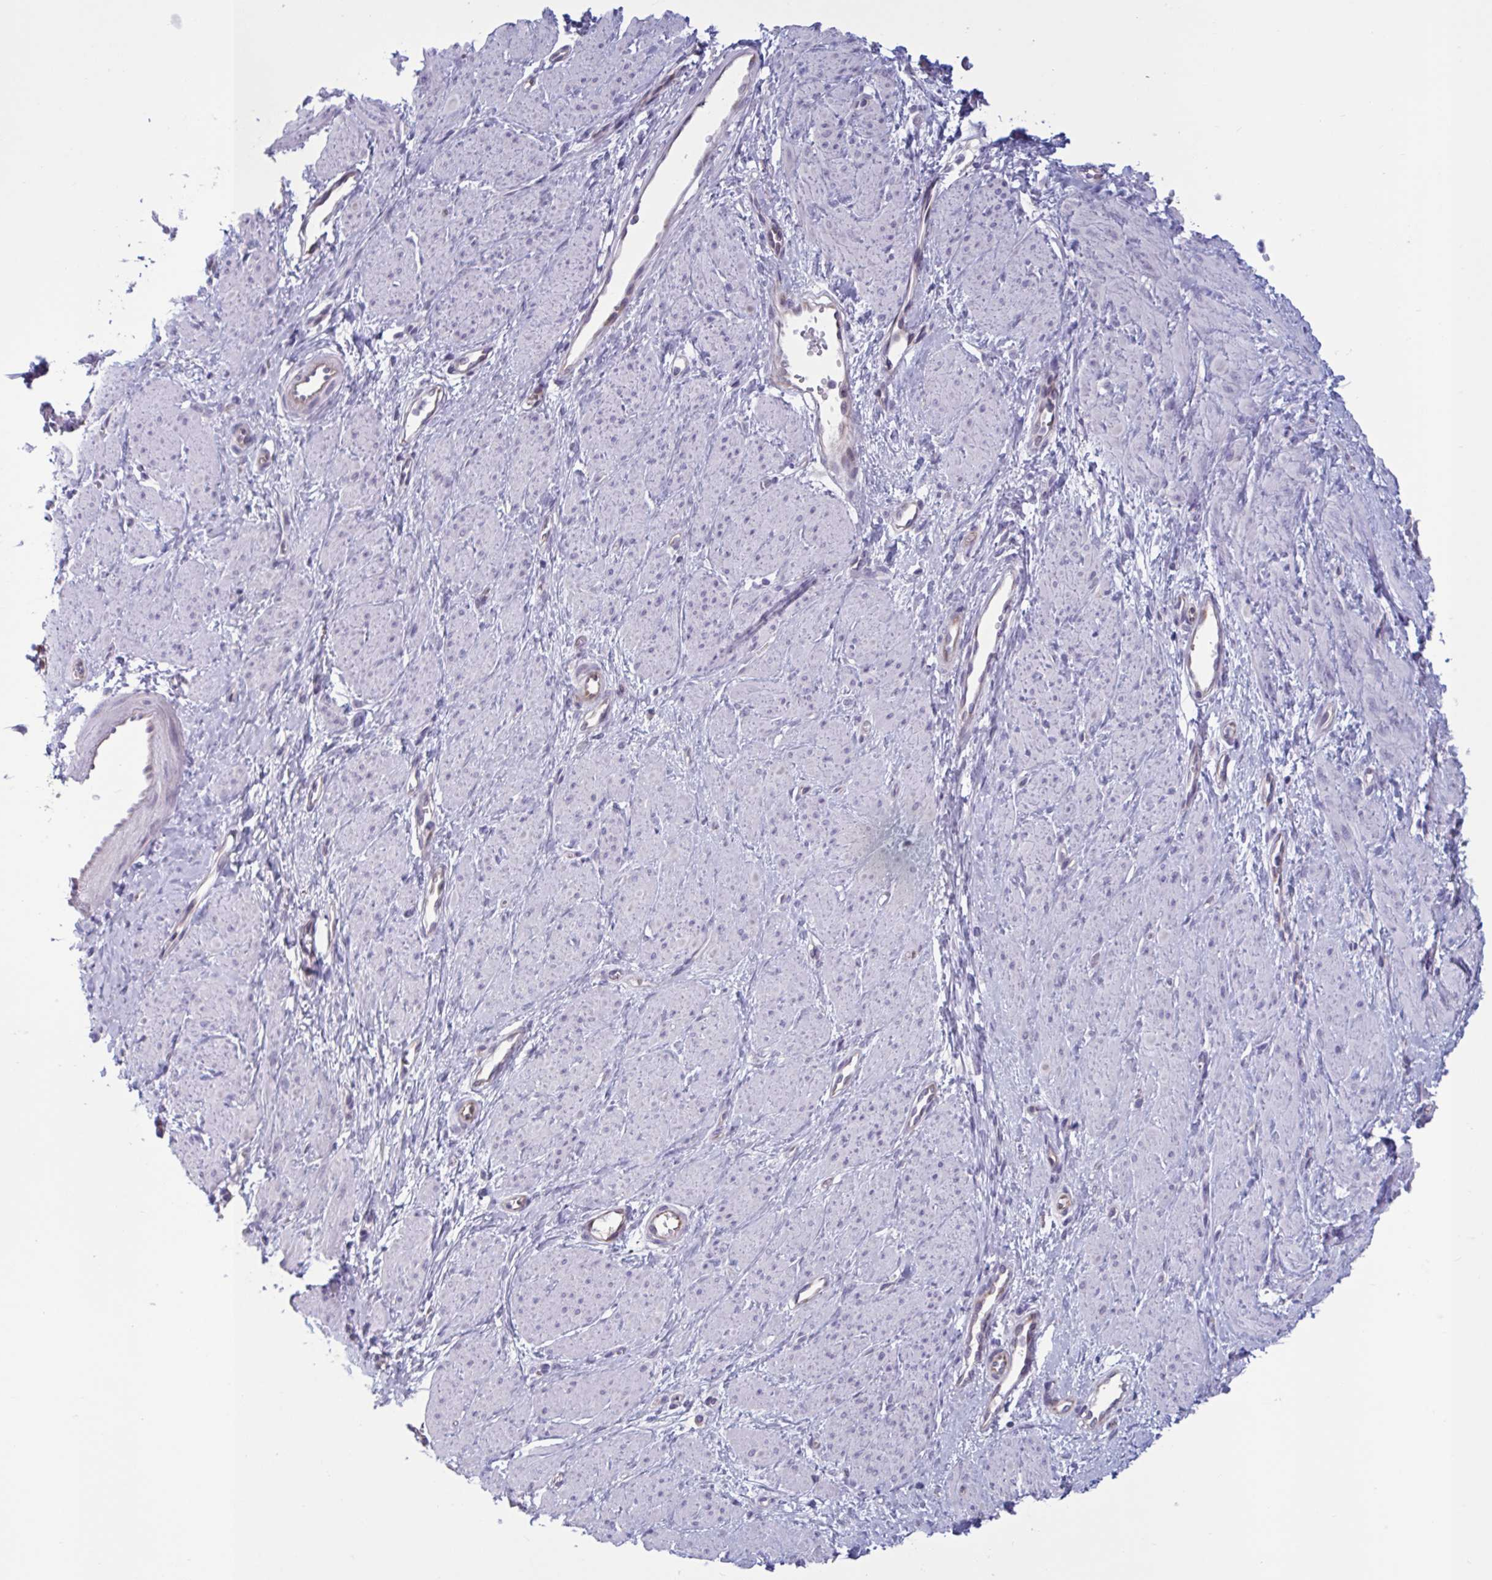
{"staining": {"intensity": "negative", "quantity": "none", "location": "none"}, "tissue": "smooth muscle", "cell_type": "Smooth muscle cells", "image_type": "normal", "snomed": [{"axis": "morphology", "description": "Normal tissue, NOS"}, {"axis": "topography", "description": "Smooth muscle"}, {"axis": "topography", "description": "Uterus"}], "caption": "This is an immunohistochemistry photomicrograph of normal smooth muscle. There is no staining in smooth muscle cells.", "gene": "OR1L3", "patient": {"sex": "female", "age": 39}}